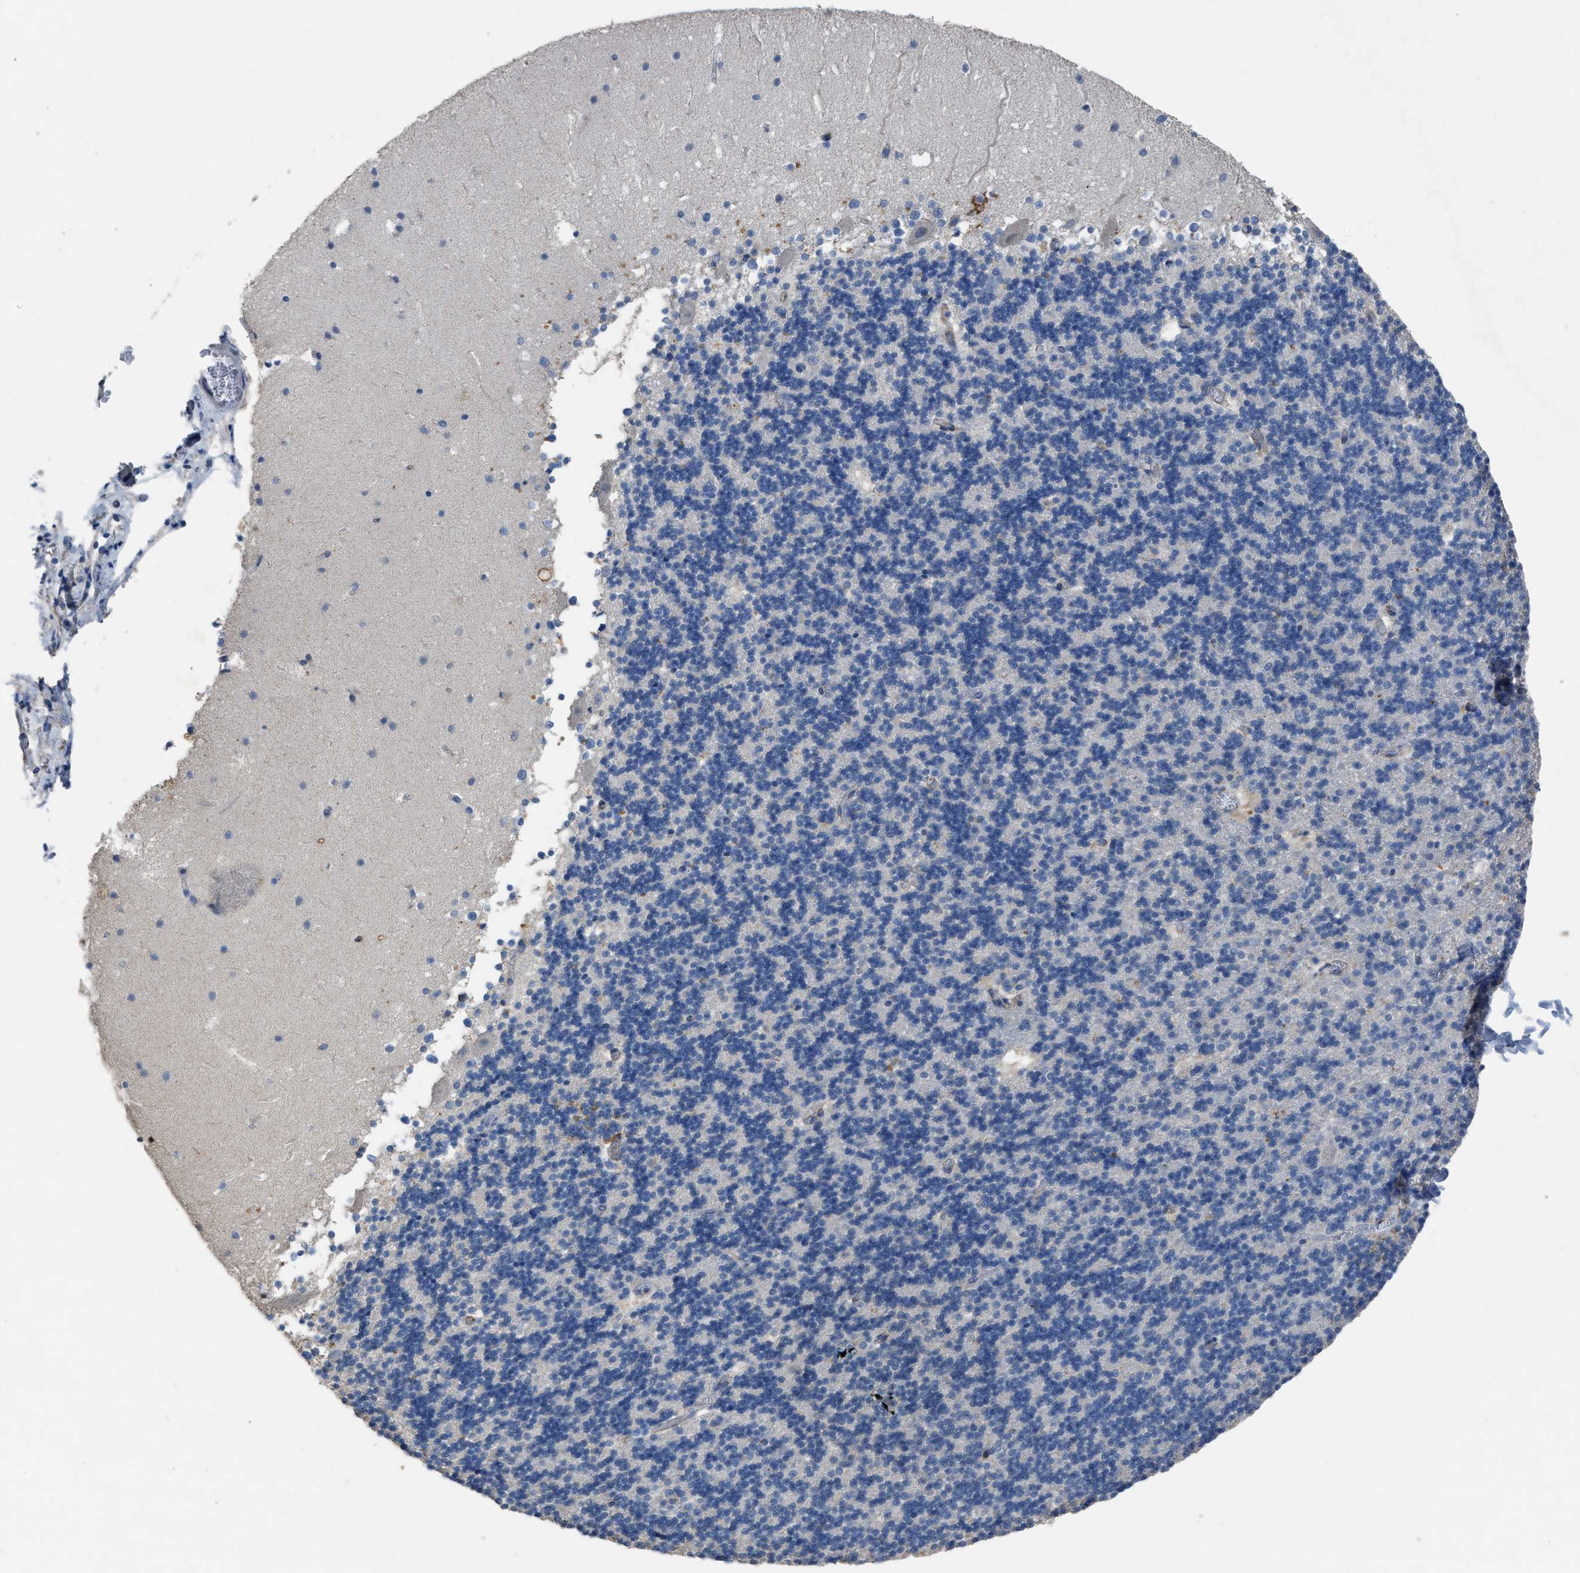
{"staining": {"intensity": "negative", "quantity": "none", "location": "none"}, "tissue": "cerebellum", "cell_type": "Cells in granular layer", "image_type": "normal", "snomed": [{"axis": "morphology", "description": "Normal tissue, NOS"}, {"axis": "topography", "description": "Cerebellum"}], "caption": "Immunohistochemistry histopathology image of normal cerebellum: cerebellum stained with DAB (3,3'-diaminobenzidine) exhibits no significant protein positivity in cells in granular layer.", "gene": "OR51E1", "patient": {"sex": "male", "age": 45}}